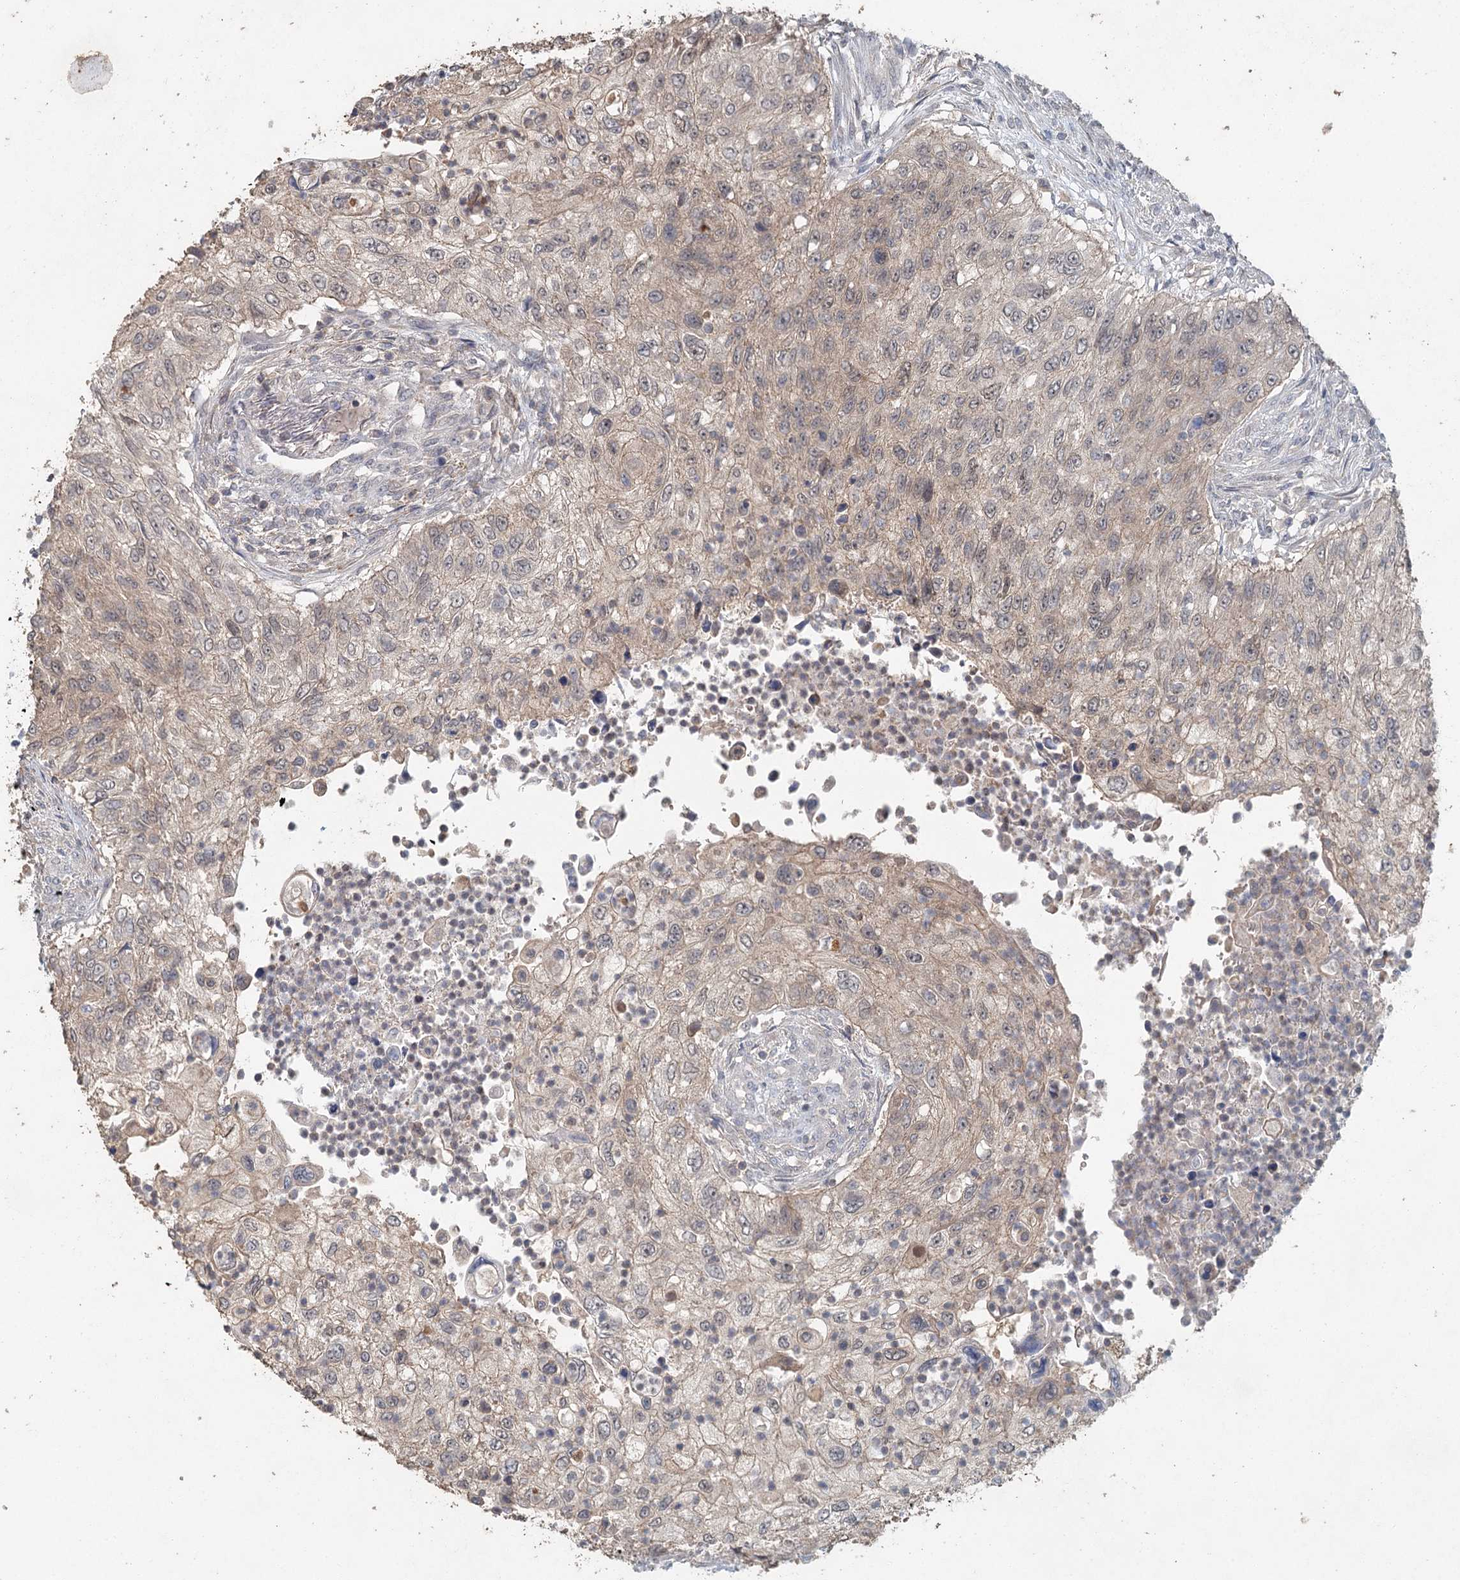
{"staining": {"intensity": "weak", "quantity": ">75%", "location": "cytoplasmic/membranous,nuclear"}, "tissue": "urothelial cancer", "cell_type": "Tumor cells", "image_type": "cancer", "snomed": [{"axis": "morphology", "description": "Urothelial carcinoma, High grade"}, {"axis": "topography", "description": "Urinary bladder"}], "caption": "The immunohistochemical stain shows weak cytoplasmic/membranous and nuclear positivity in tumor cells of urothelial cancer tissue.", "gene": "ADK", "patient": {"sex": "female", "age": 60}}